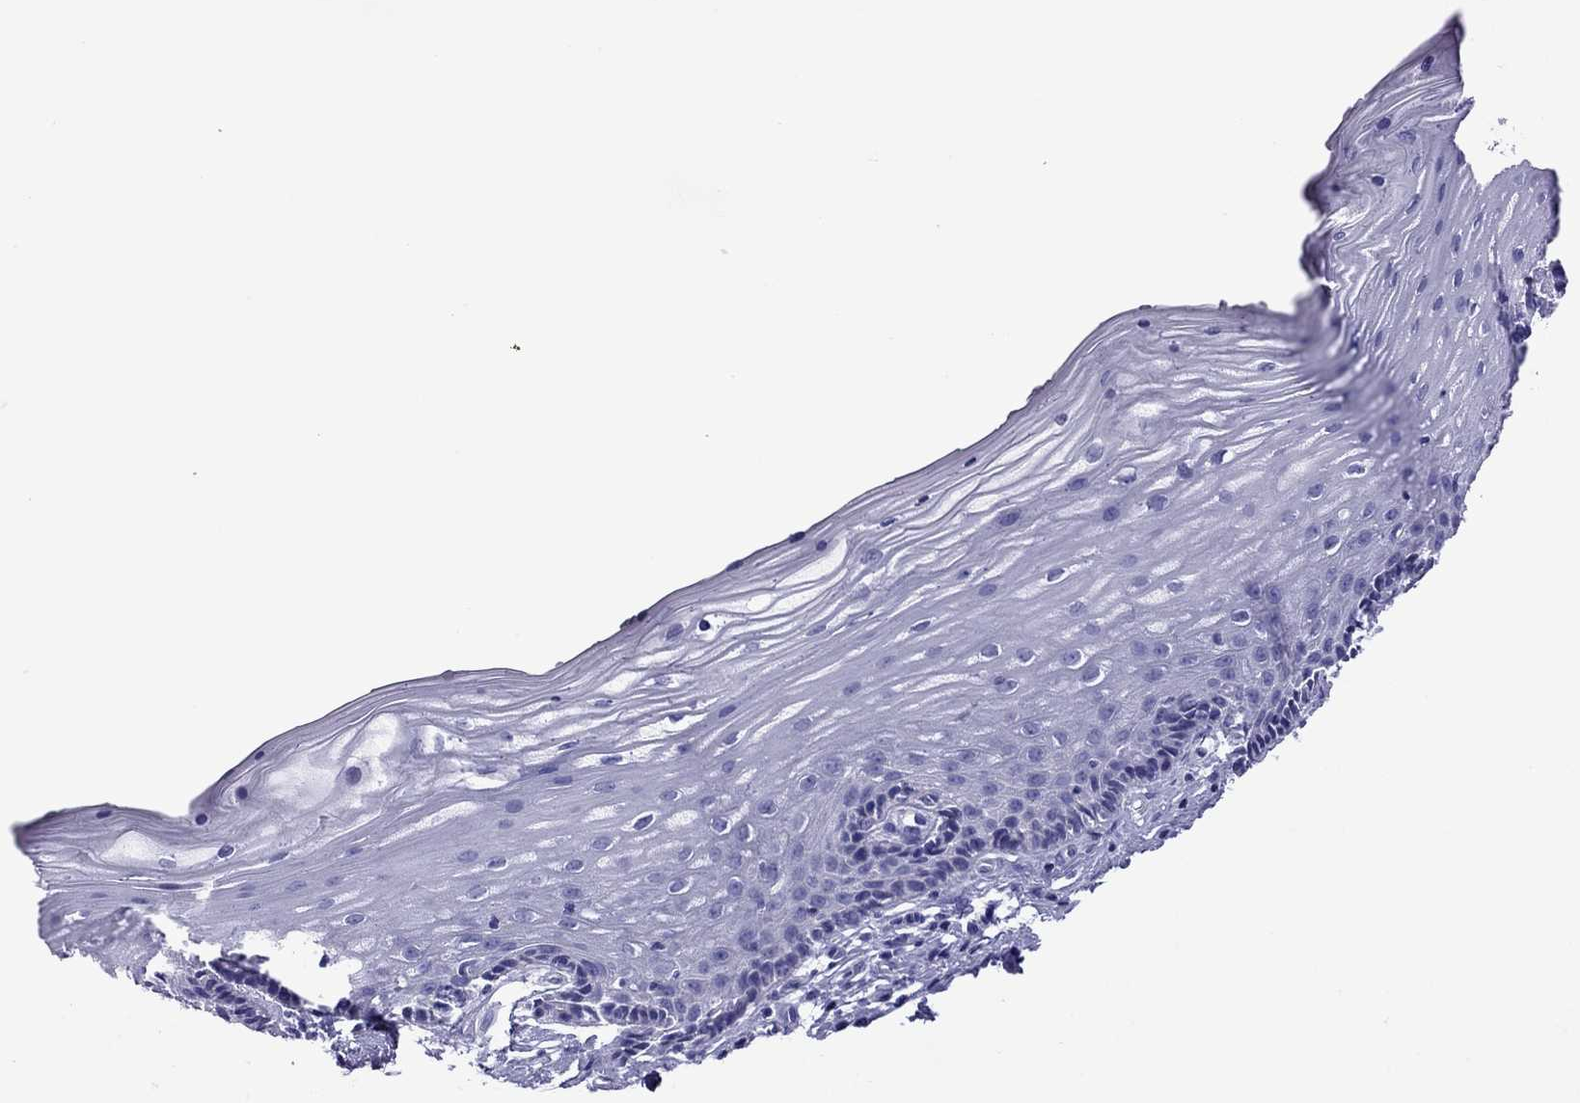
{"staining": {"intensity": "negative", "quantity": "none", "location": "none"}, "tissue": "vagina", "cell_type": "Squamous epithelial cells", "image_type": "normal", "snomed": [{"axis": "morphology", "description": "Normal tissue, NOS"}, {"axis": "topography", "description": "Vagina"}], "caption": "A high-resolution histopathology image shows immunohistochemistry staining of normal vagina, which displays no significant staining in squamous epithelial cells.", "gene": "MYL11", "patient": {"sex": "female", "age": 45}}